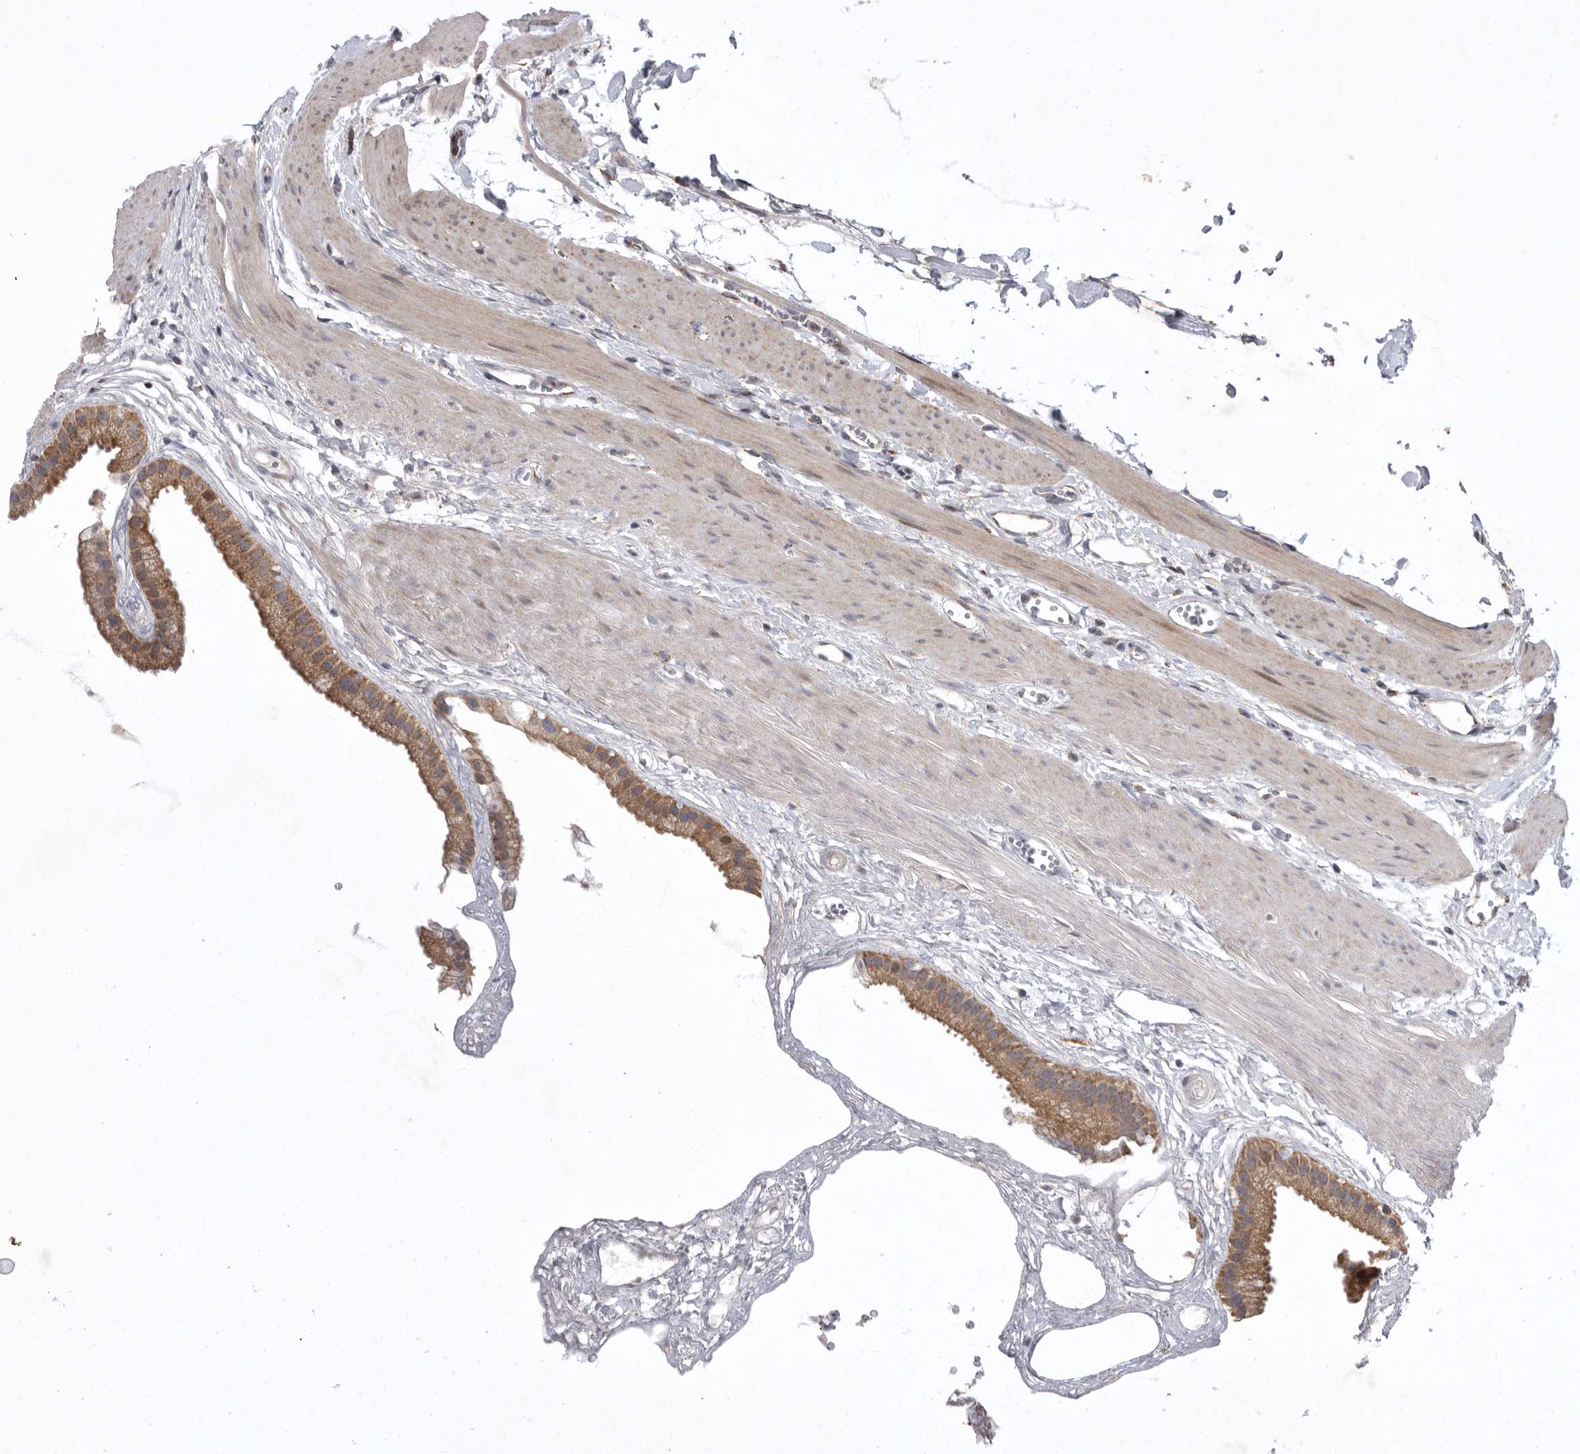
{"staining": {"intensity": "moderate", "quantity": ">75%", "location": "cytoplasmic/membranous"}, "tissue": "gallbladder", "cell_type": "Glandular cells", "image_type": "normal", "snomed": [{"axis": "morphology", "description": "Normal tissue, NOS"}, {"axis": "topography", "description": "Gallbladder"}], "caption": "Human gallbladder stained with a brown dye displays moderate cytoplasmic/membranous positive expression in approximately >75% of glandular cells.", "gene": "MPZL1", "patient": {"sex": "female", "age": 64}}